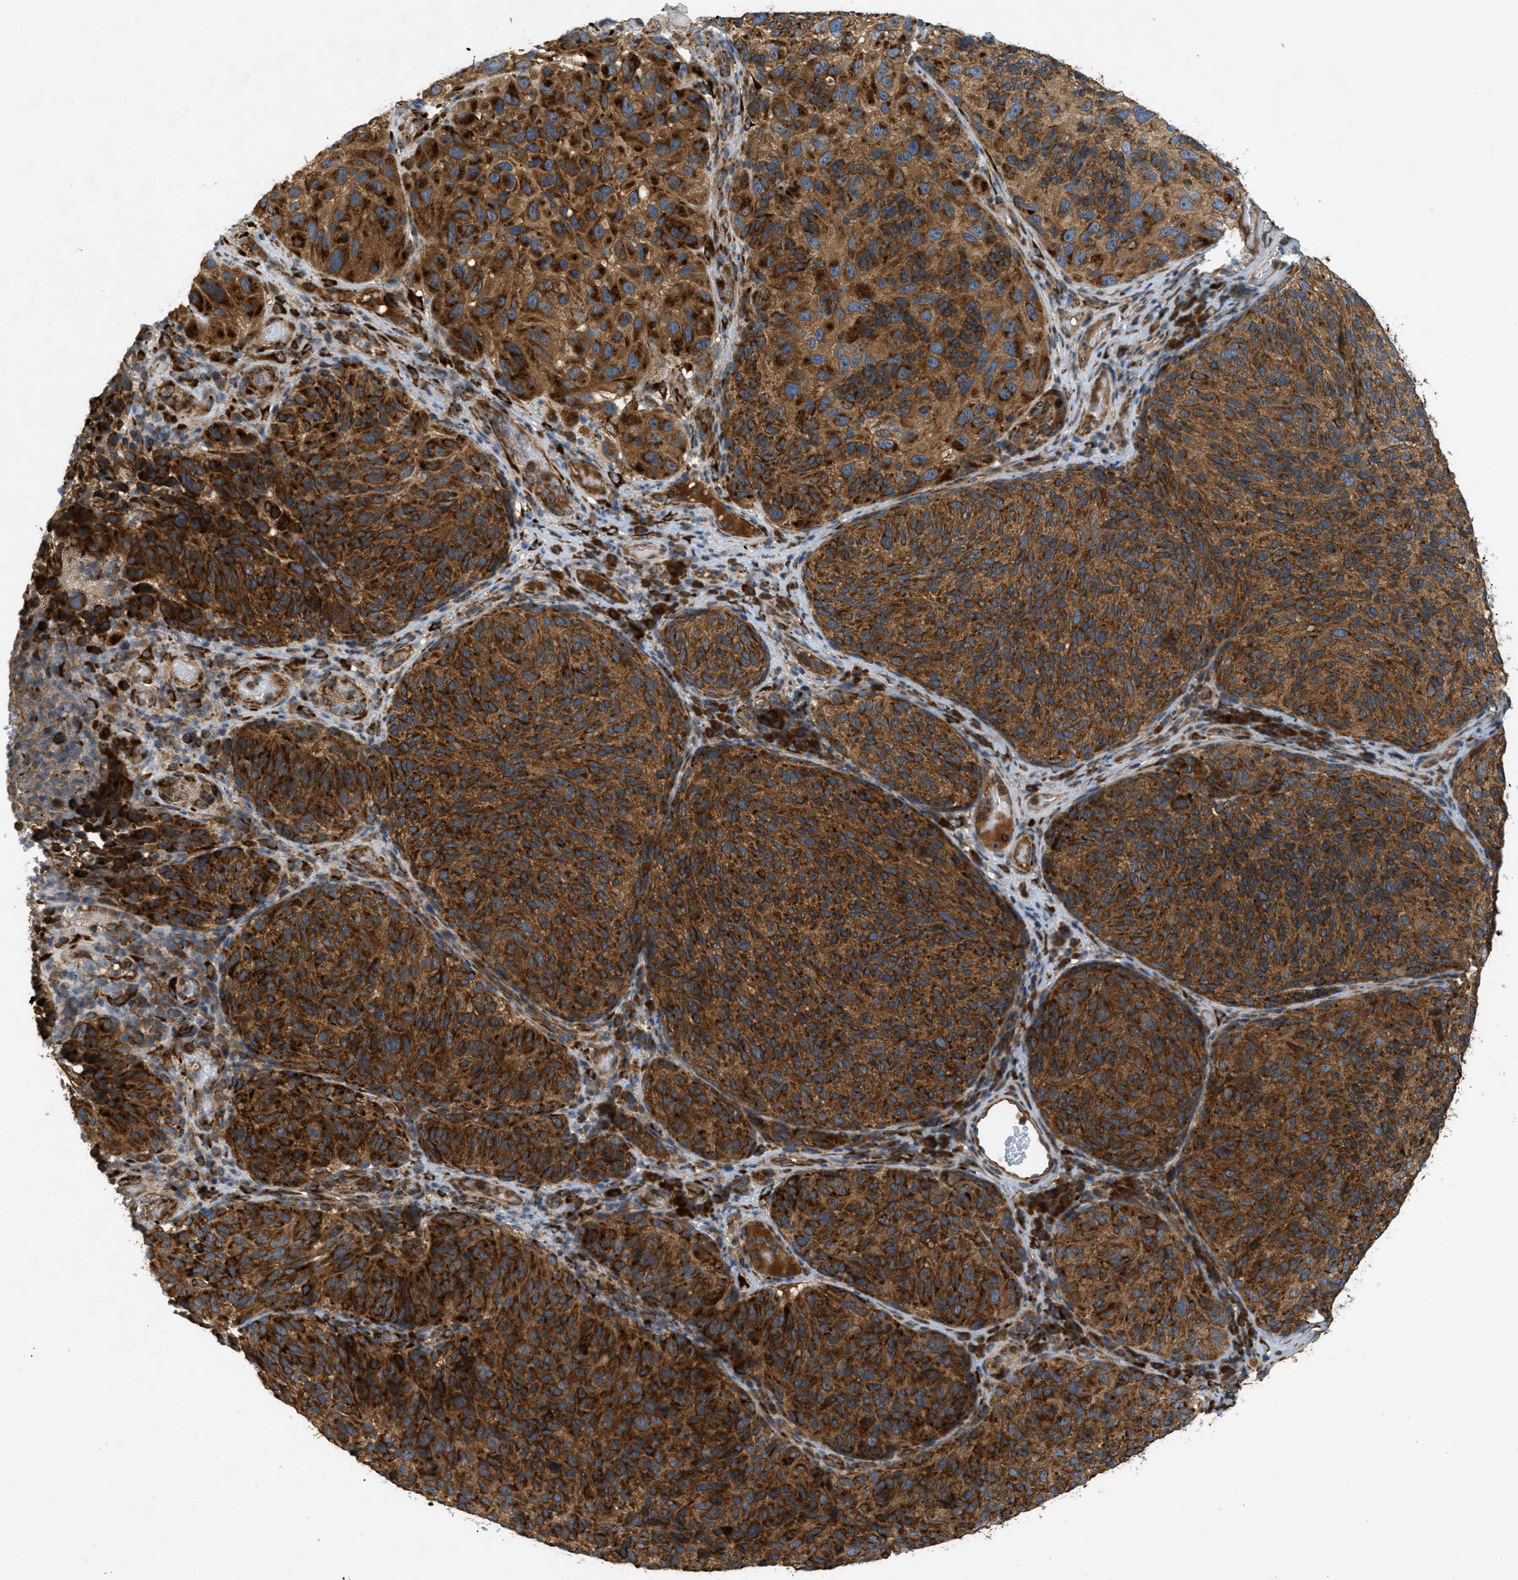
{"staining": {"intensity": "strong", "quantity": ">75%", "location": "cytoplasmic/membranous"}, "tissue": "melanoma", "cell_type": "Tumor cells", "image_type": "cancer", "snomed": [{"axis": "morphology", "description": "Malignant melanoma, NOS"}, {"axis": "topography", "description": "Skin"}], "caption": "Protein analysis of melanoma tissue exhibits strong cytoplasmic/membranous staining in about >75% of tumor cells.", "gene": "PCDH18", "patient": {"sex": "female", "age": 73}}